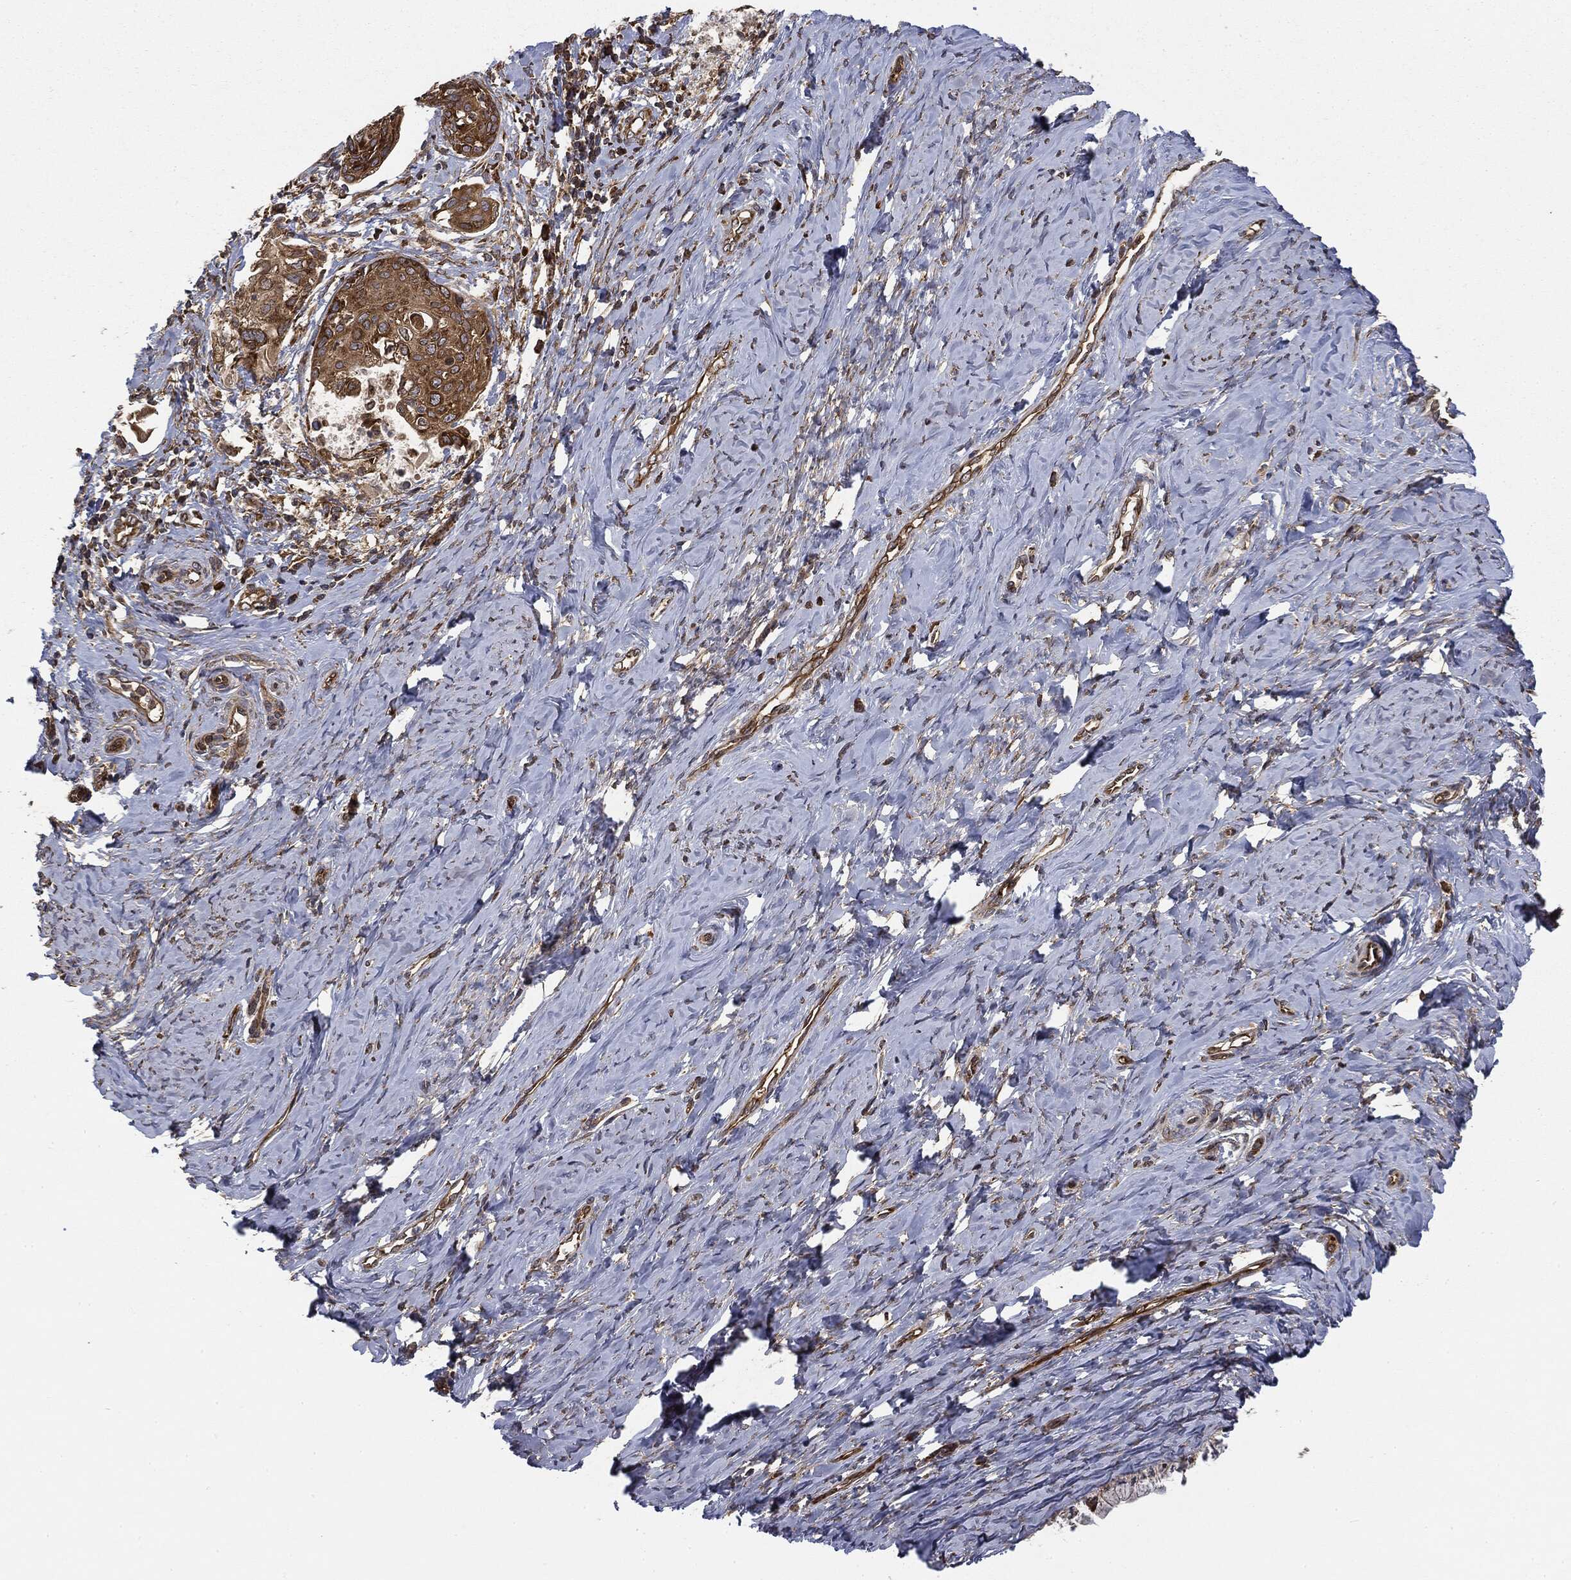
{"staining": {"intensity": "moderate", "quantity": ">75%", "location": "cytoplasmic/membranous"}, "tissue": "cervical cancer", "cell_type": "Tumor cells", "image_type": "cancer", "snomed": [{"axis": "morphology", "description": "Squamous cell carcinoma, NOS"}, {"axis": "topography", "description": "Cervix"}], "caption": "This image reveals cervical cancer stained with immunohistochemistry to label a protein in brown. The cytoplasmic/membranous of tumor cells show moderate positivity for the protein. Nuclei are counter-stained blue.", "gene": "EIF2AK2", "patient": {"sex": "female", "age": 51}}